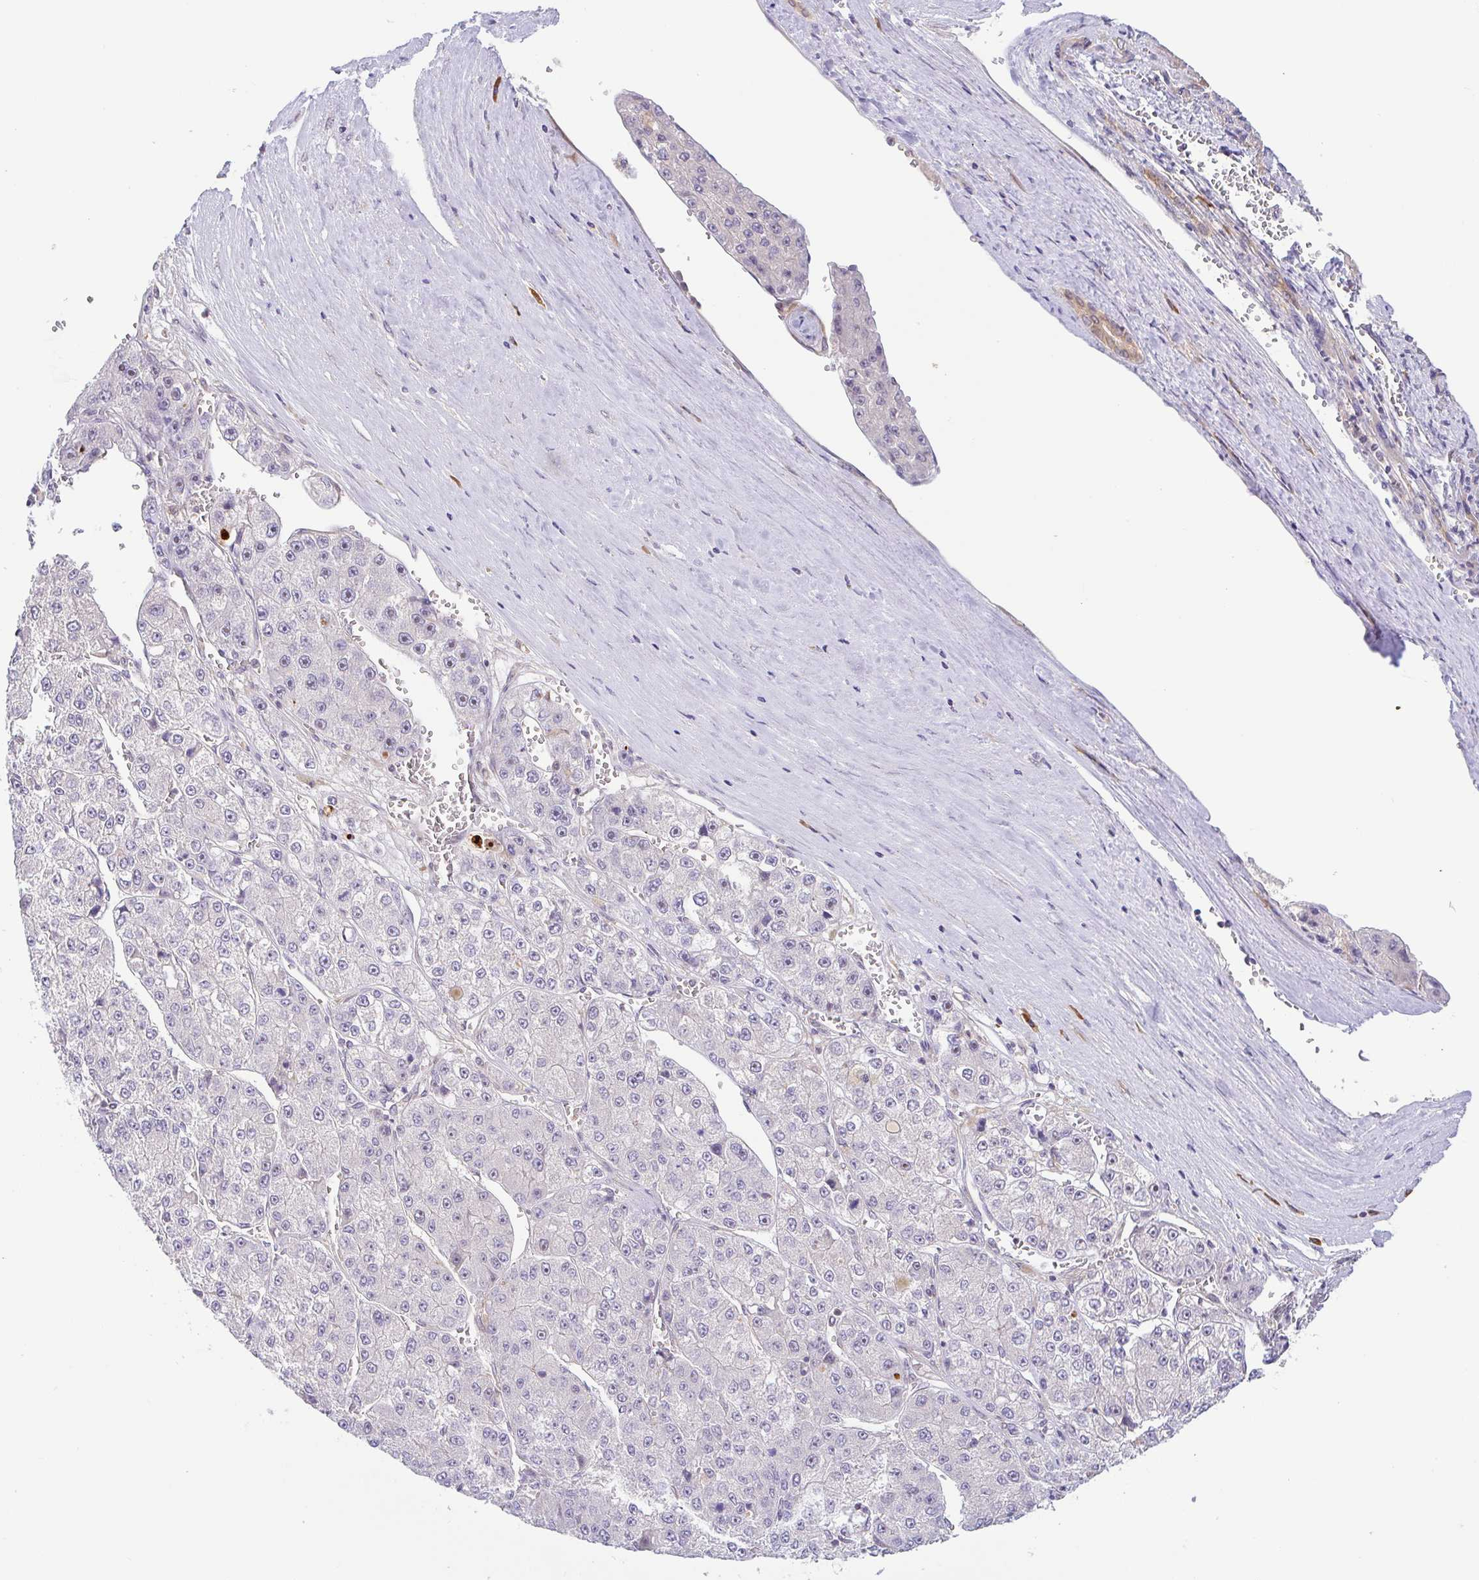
{"staining": {"intensity": "negative", "quantity": "none", "location": "none"}, "tissue": "liver cancer", "cell_type": "Tumor cells", "image_type": "cancer", "snomed": [{"axis": "morphology", "description": "Carcinoma, Hepatocellular, NOS"}, {"axis": "topography", "description": "Liver"}], "caption": "A histopathology image of human liver cancer is negative for staining in tumor cells.", "gene": "DERL2", "patient": {"sex": "female", "age": 73}}